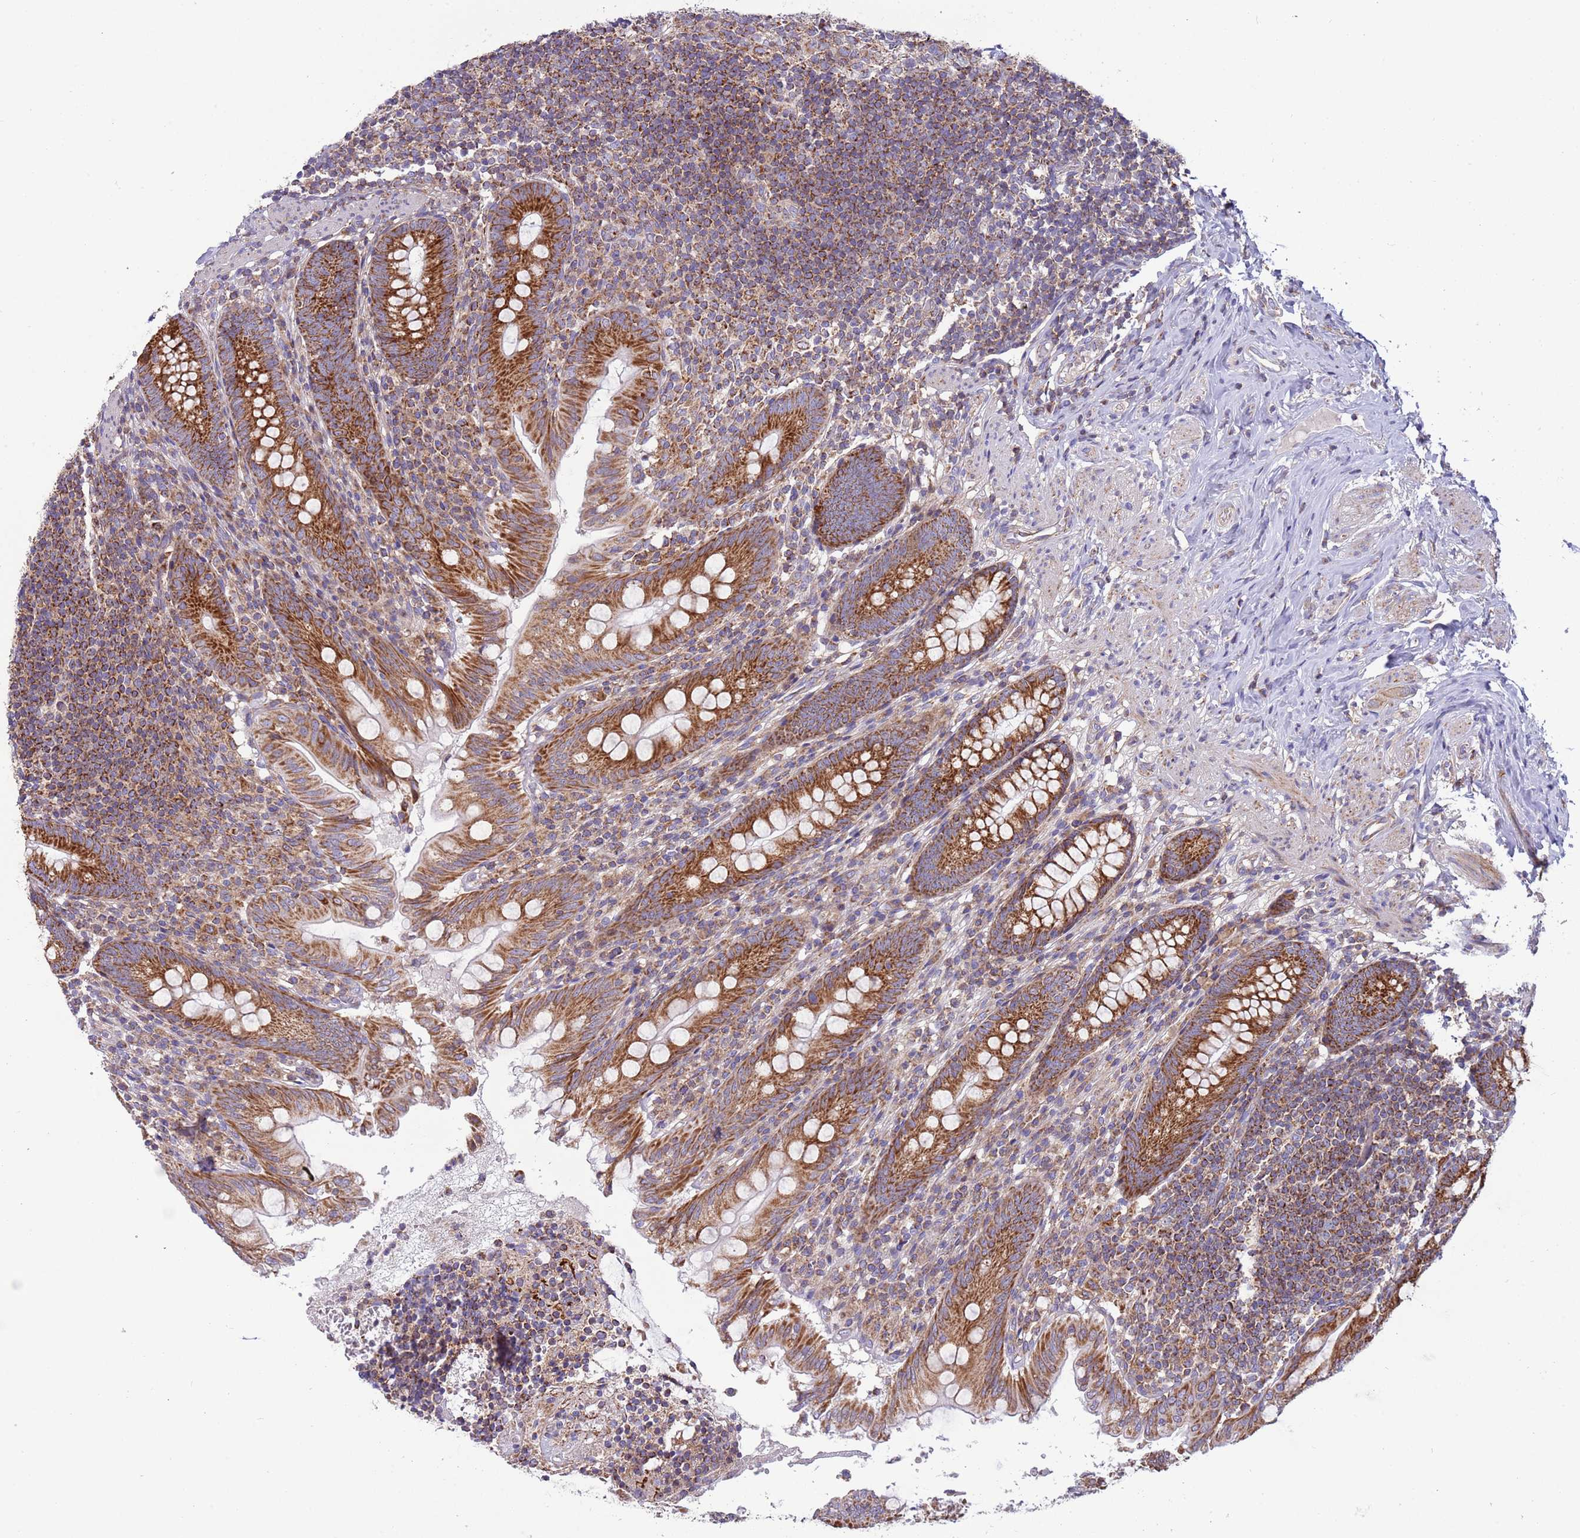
{"staining": {"intensity": "strong", "quantity": ">75%", "location": "cytoplasmic/membranous"}, "tissue": "appendix", "cell_type": "Glandular cells", "image_type": "normal", "snomed": [{"axis": "morphology", "description": "Normal tissue, NOS"}, {"axis": "topography", "description": "Appendix"}], "caption": "The immunohistochemical stain labels strong cytoplasmic/membranous staining in glandular cells of benign appendix. The staining was performed using DAB to visualize the protein expression in brown, while the nuclei were stained in blue with hematoxylin (Magnification: 20x).", "gene": "IRS4", "patient": {"sex": "male", "age": 55}}